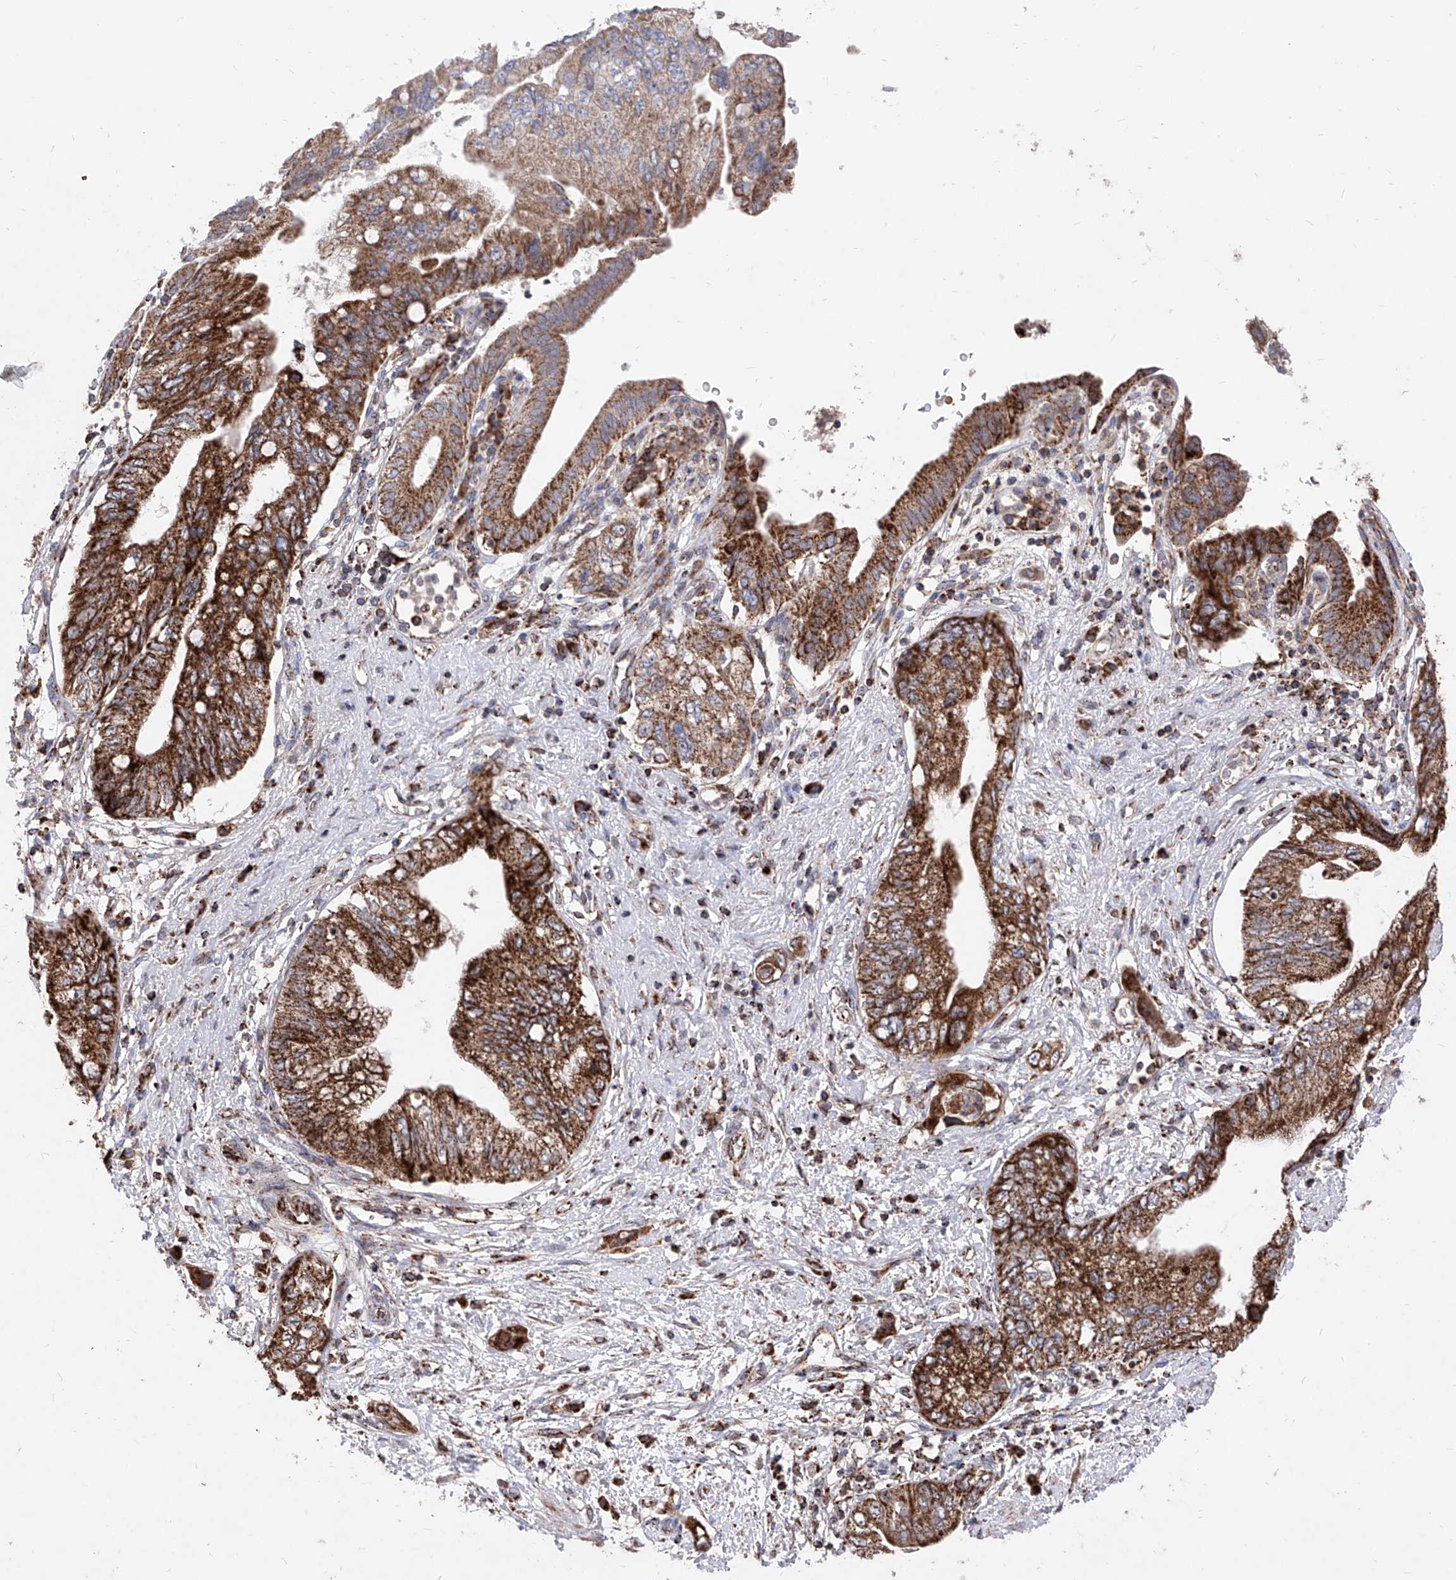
{"staining": {"intensity": "strong", "quantity": ">75%", "location": "cytoplasmic/membranous"}, "tissue": "pancreatic cancer", "cell_type": "Tumor cells", "image_type": "cancer", "snomed": [{"axis": "morphology", "description": "Adenocarcinoma, NOS"}, {"axis": "topography", "description": "Pancreas"}], "caption": "This photomicrograph shows immunohistochemistry (IHC) staining of pancreatic cancer (adenocarcinoma), with high strong cytoplasmic/membranous expression in approximately >75% of tumor cells.", "gene": "SEMA6A", "patient": {"sex": "female", "age": 73}}